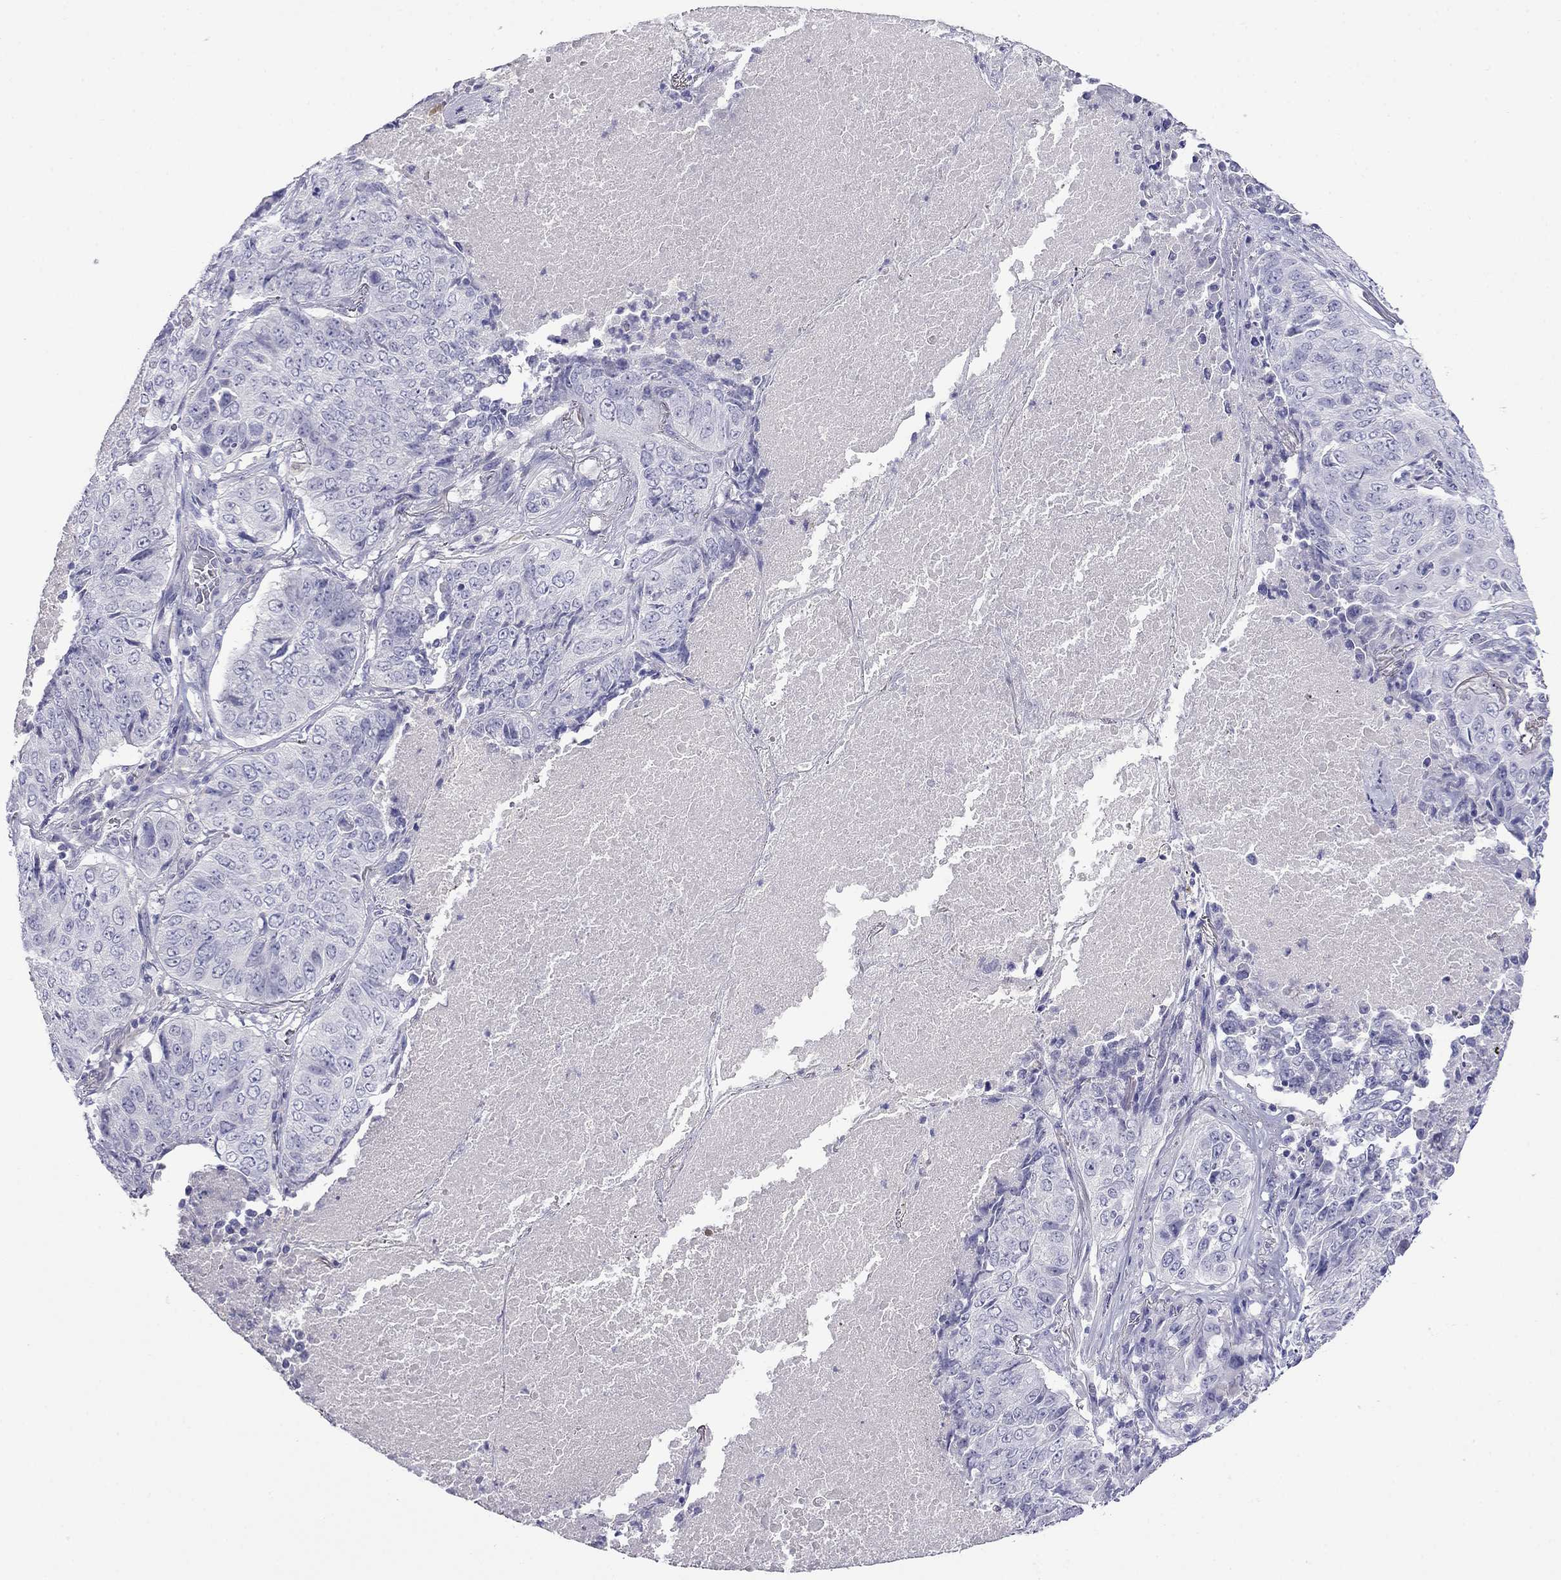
{"staining": {"intensity": "negative", "quantity": "none", "location": "none"}, "tissue": "lung cancer", "cell_type": "Tumor cells", "image_type": "cancer", "snomed": [{"axis": "morphology", "description": "Normal tissue, NOS"}, {"axis": "morphology", "description": "Squamous cell carcinoma, NOS"}, {"axis": "topography", "description": "Bronchus"}, {"axis": "topography", "description": "Lung"}], "caption": "Immunohistochemistry (IHC) image of neoplastic tissue: human lung cancer stained with DAB reveals no significant protein positivity in tumor cells.", "gene": "MYO15A", "patient": {"sex": "male", "age": 64}}